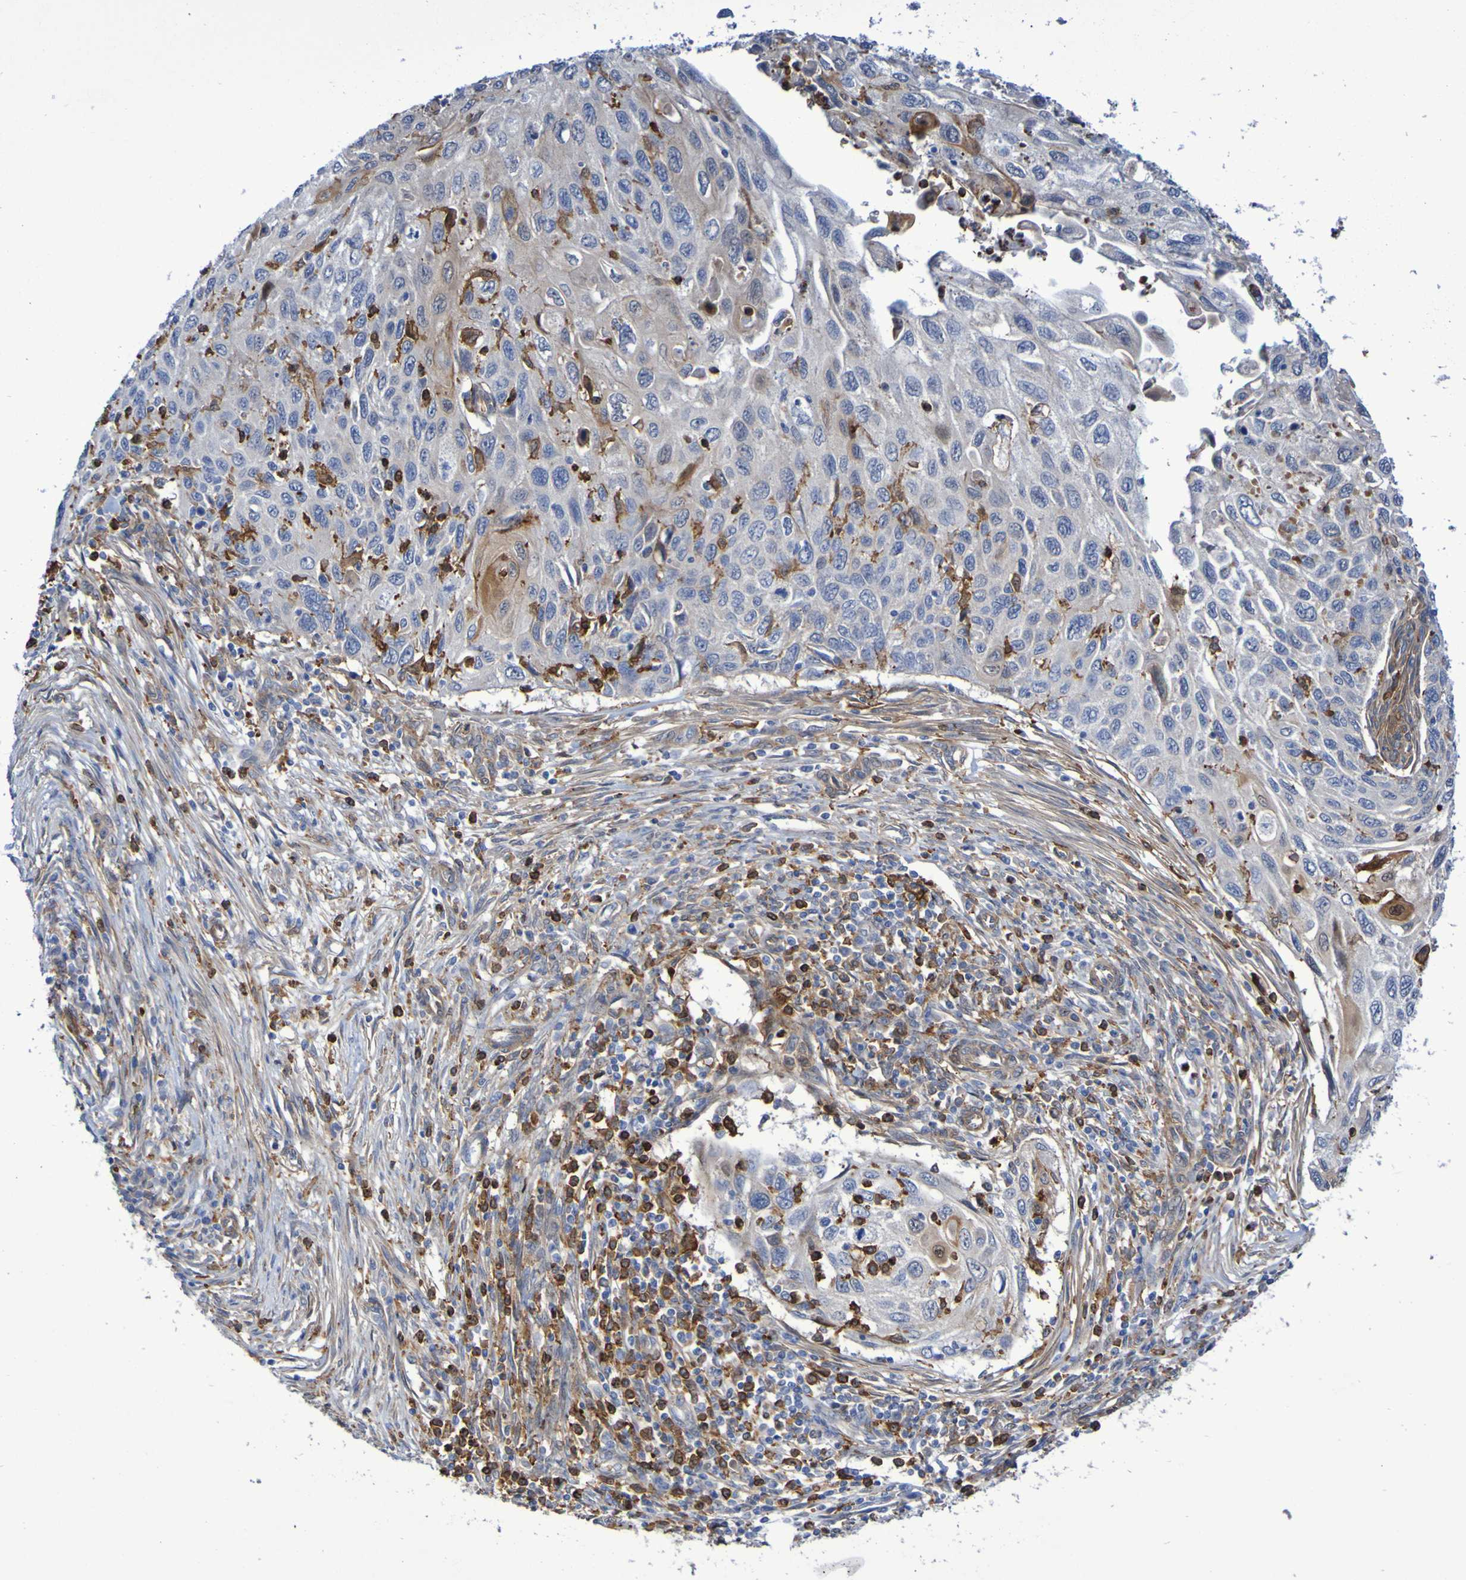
{"staining": {"intensity": "moderate", "quantity": "<25%", "location": "cytoplasmic/membranous"}, "tissue": "cervical cancer", "cell_type": "Tumor cells", "image_type": "cancer", "snomed": [{"axis": "morphology", "description": "Squamous cell carcinoma, NOS"}, {"axis": "topography", "description": "Cervix"}], "caption": "Immunohistochemical staining of squamous cell carcinoma (cervical) shows low levels of moderate cytoplasmic/membranous positivity in approximately <25% of tumor cells.", "gene": "SCRG1", "patient": {"sex": "female", "age": 70}}